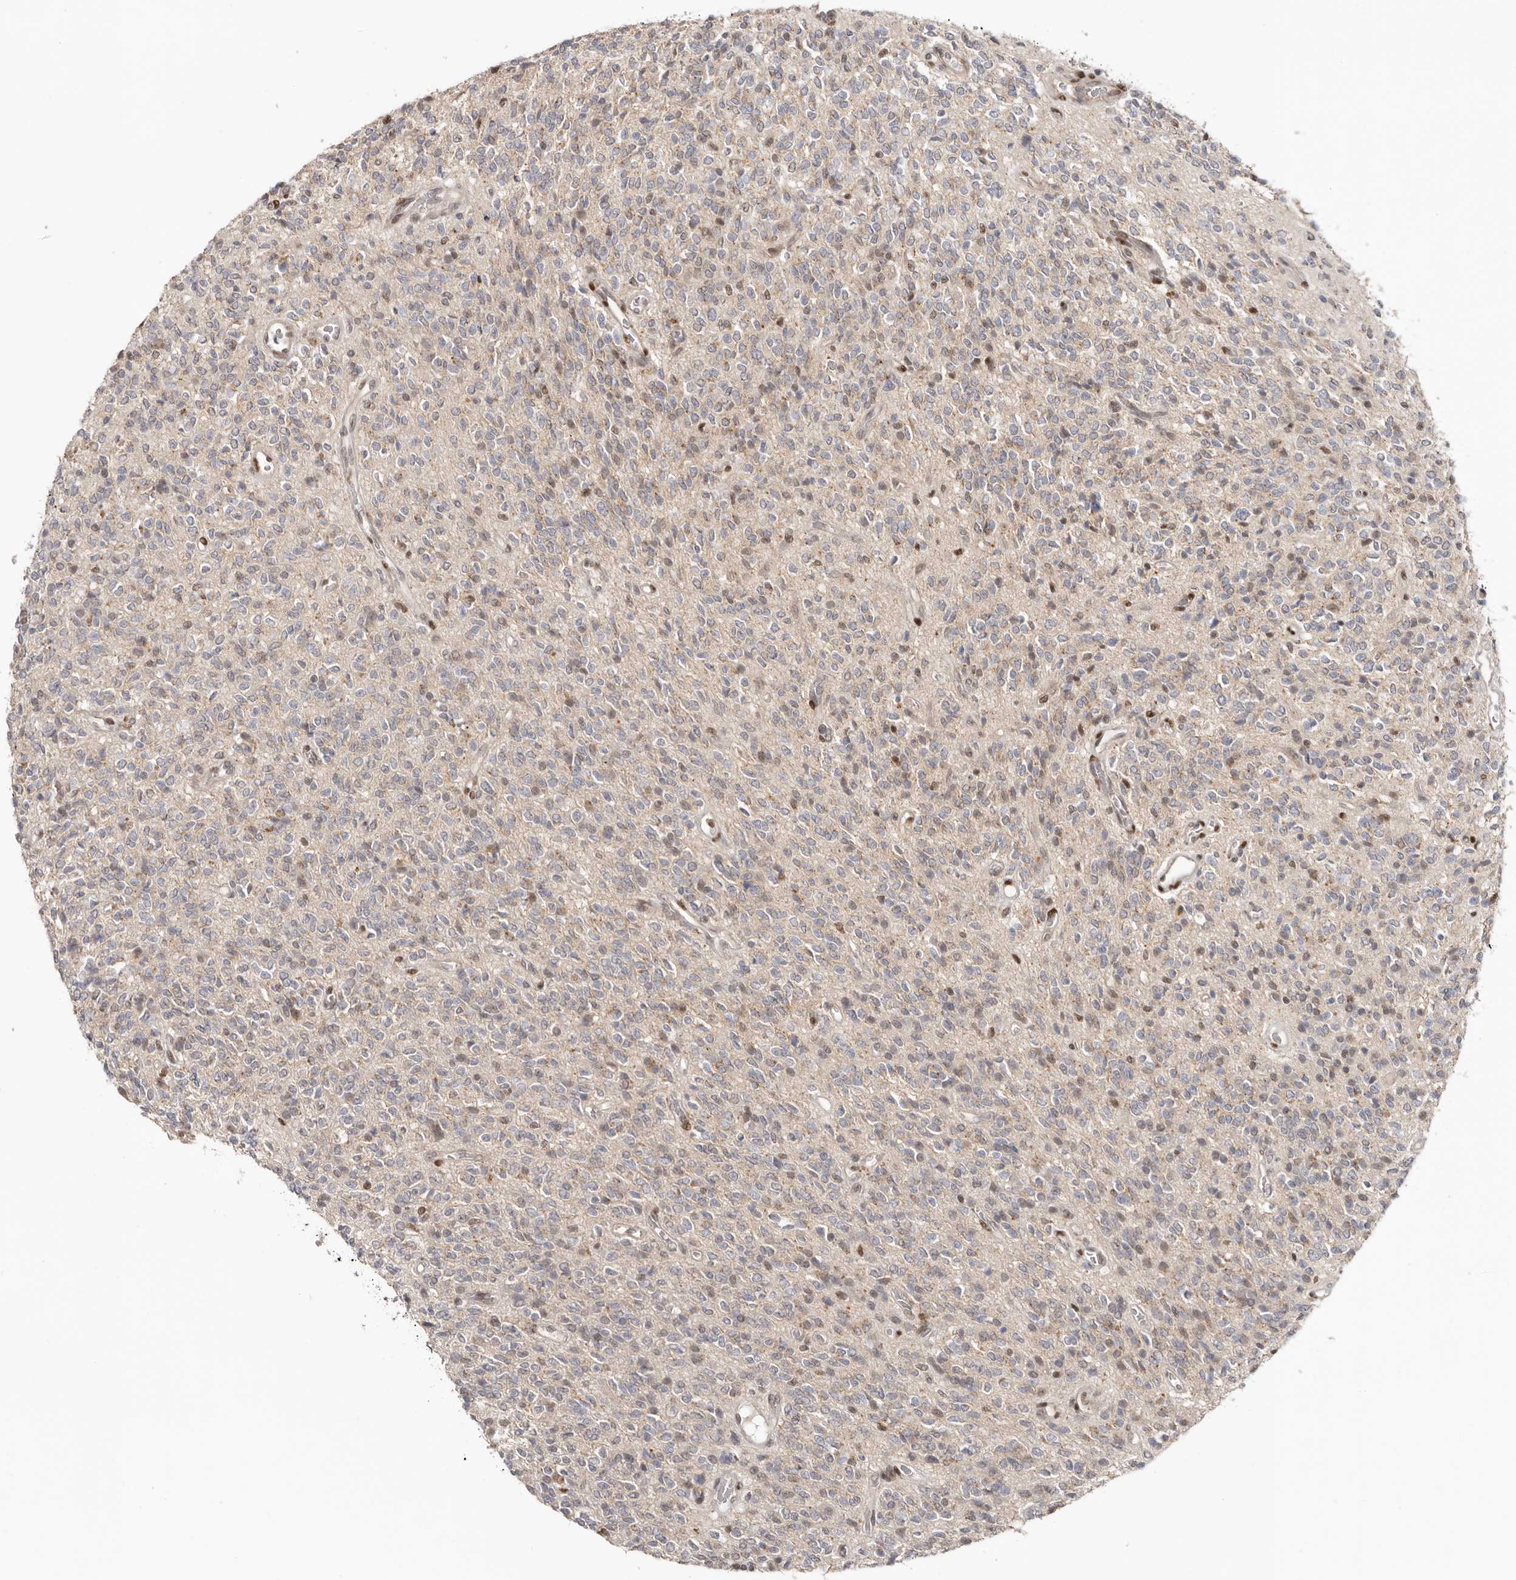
{"staining": {"intensity": "negative", "quantity": "none", "location": "none"}, "tissue": "glioma", "cell_type": "Tumor cells", "image_type": "cancer", "snomed": [{"axis": "morphology", "description": "Glioma, malignant, High grade"}, {"axis": "topography", "description": "Brain"}], "caption": "Immunohistochemistry (IHC) photomicrograph of human high-grade glioma (malignant) stained for a protein (brown), which displays no staining in tumor cells.", "gene": "SMAD7", "patient": {"sex": "male", "age": 34}}